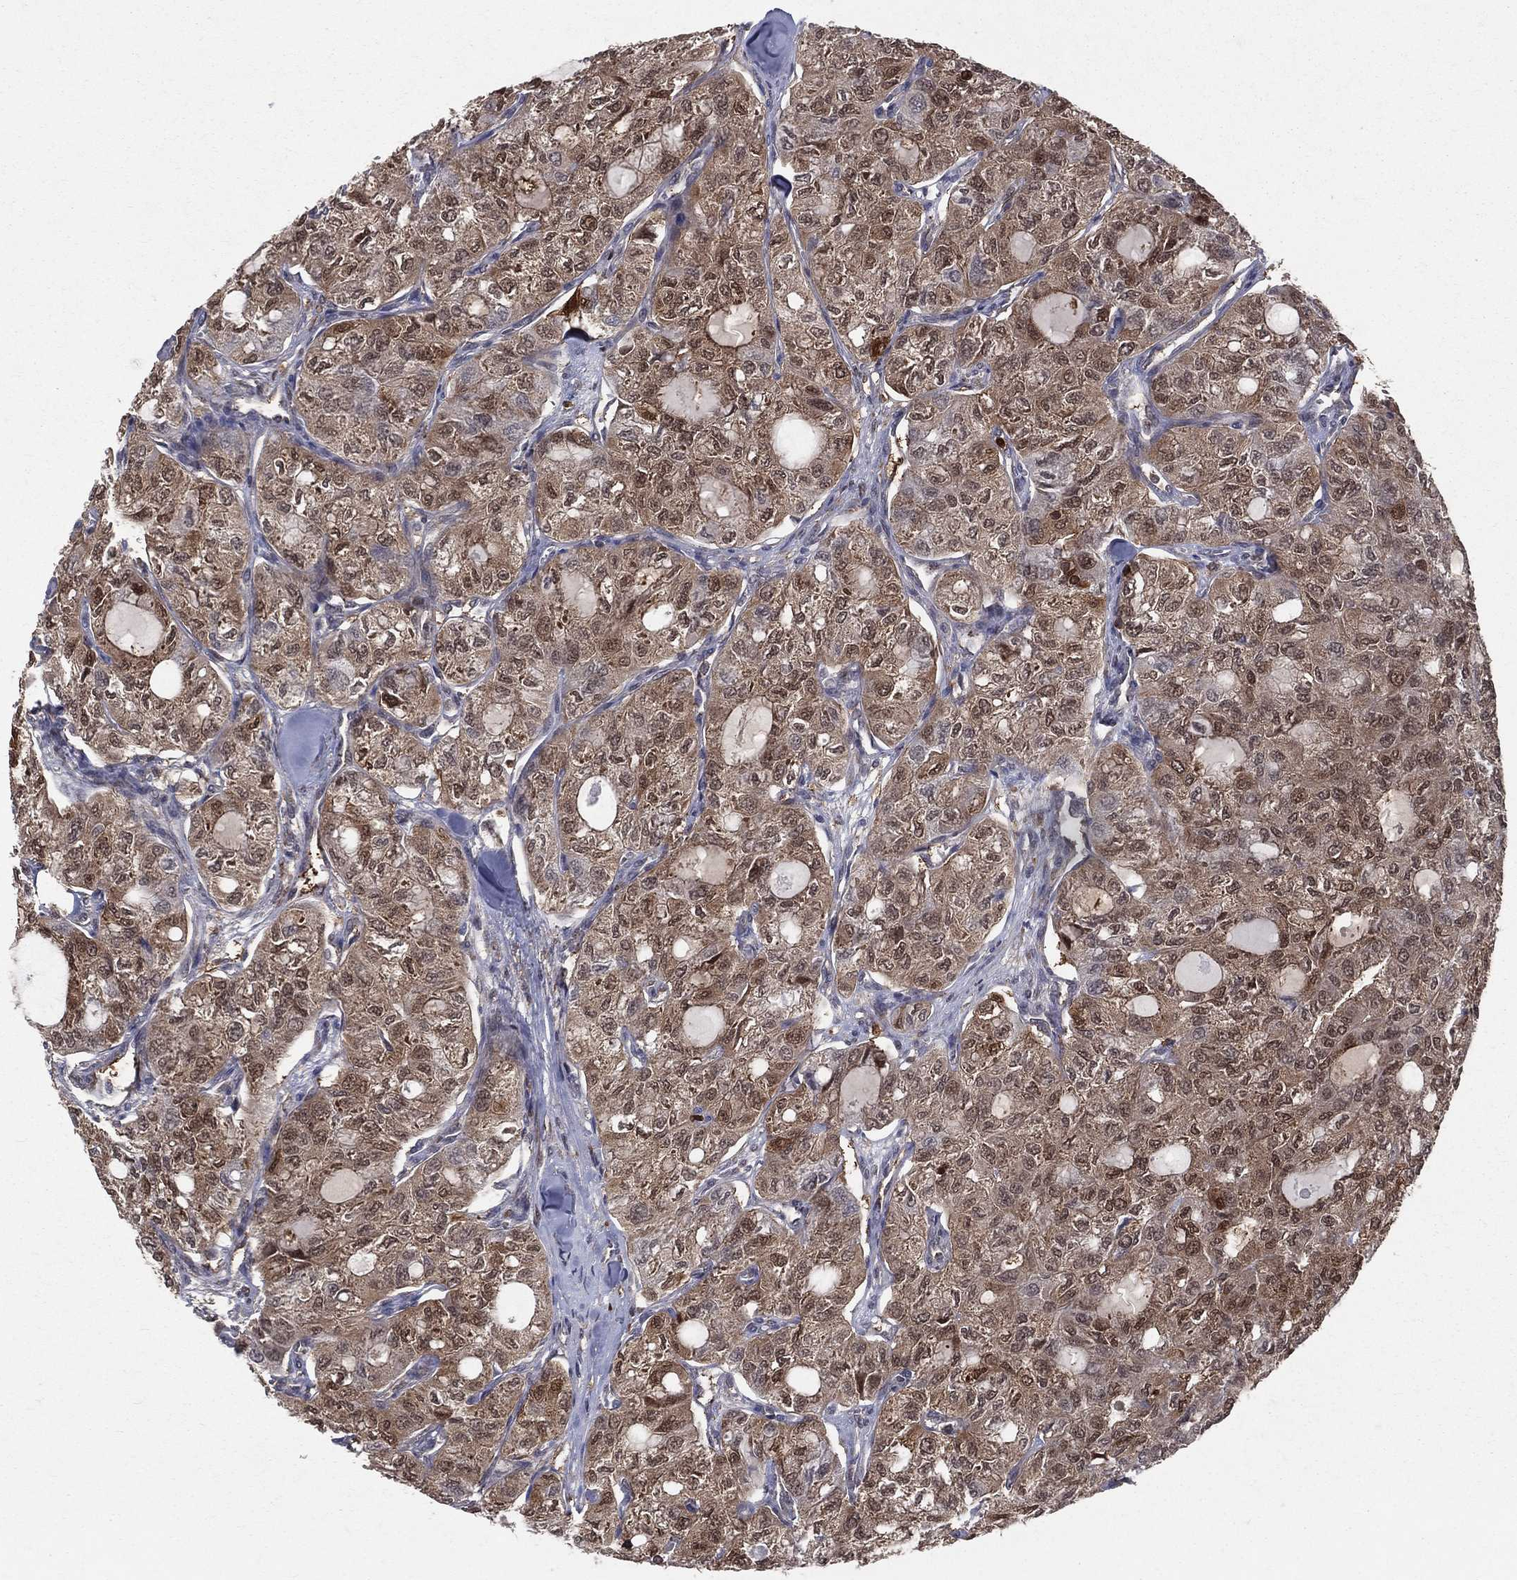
{"staining": {"intensity": "moderate", "quantity": ">75%", "location": "cytoplasmic/membranous"}, "tissue": "thyroid cancer", "cell_type": "Tumor cells", "image_type": "cancer", "snomed": [{"axis": "morphology", "description": "Follicular adenoma carcinoma, NOS"}, {"axis": "topography", "description": "Thyroid gland"}], "caption": "Protein positivity by IHC shows moderate cytoplasmic/membranous expression in about >75% of tumor cells in thyroid follicular adenoma carcinoma.", "gene": "ENO1", "patient": {"sex": "male", "age": 75}}